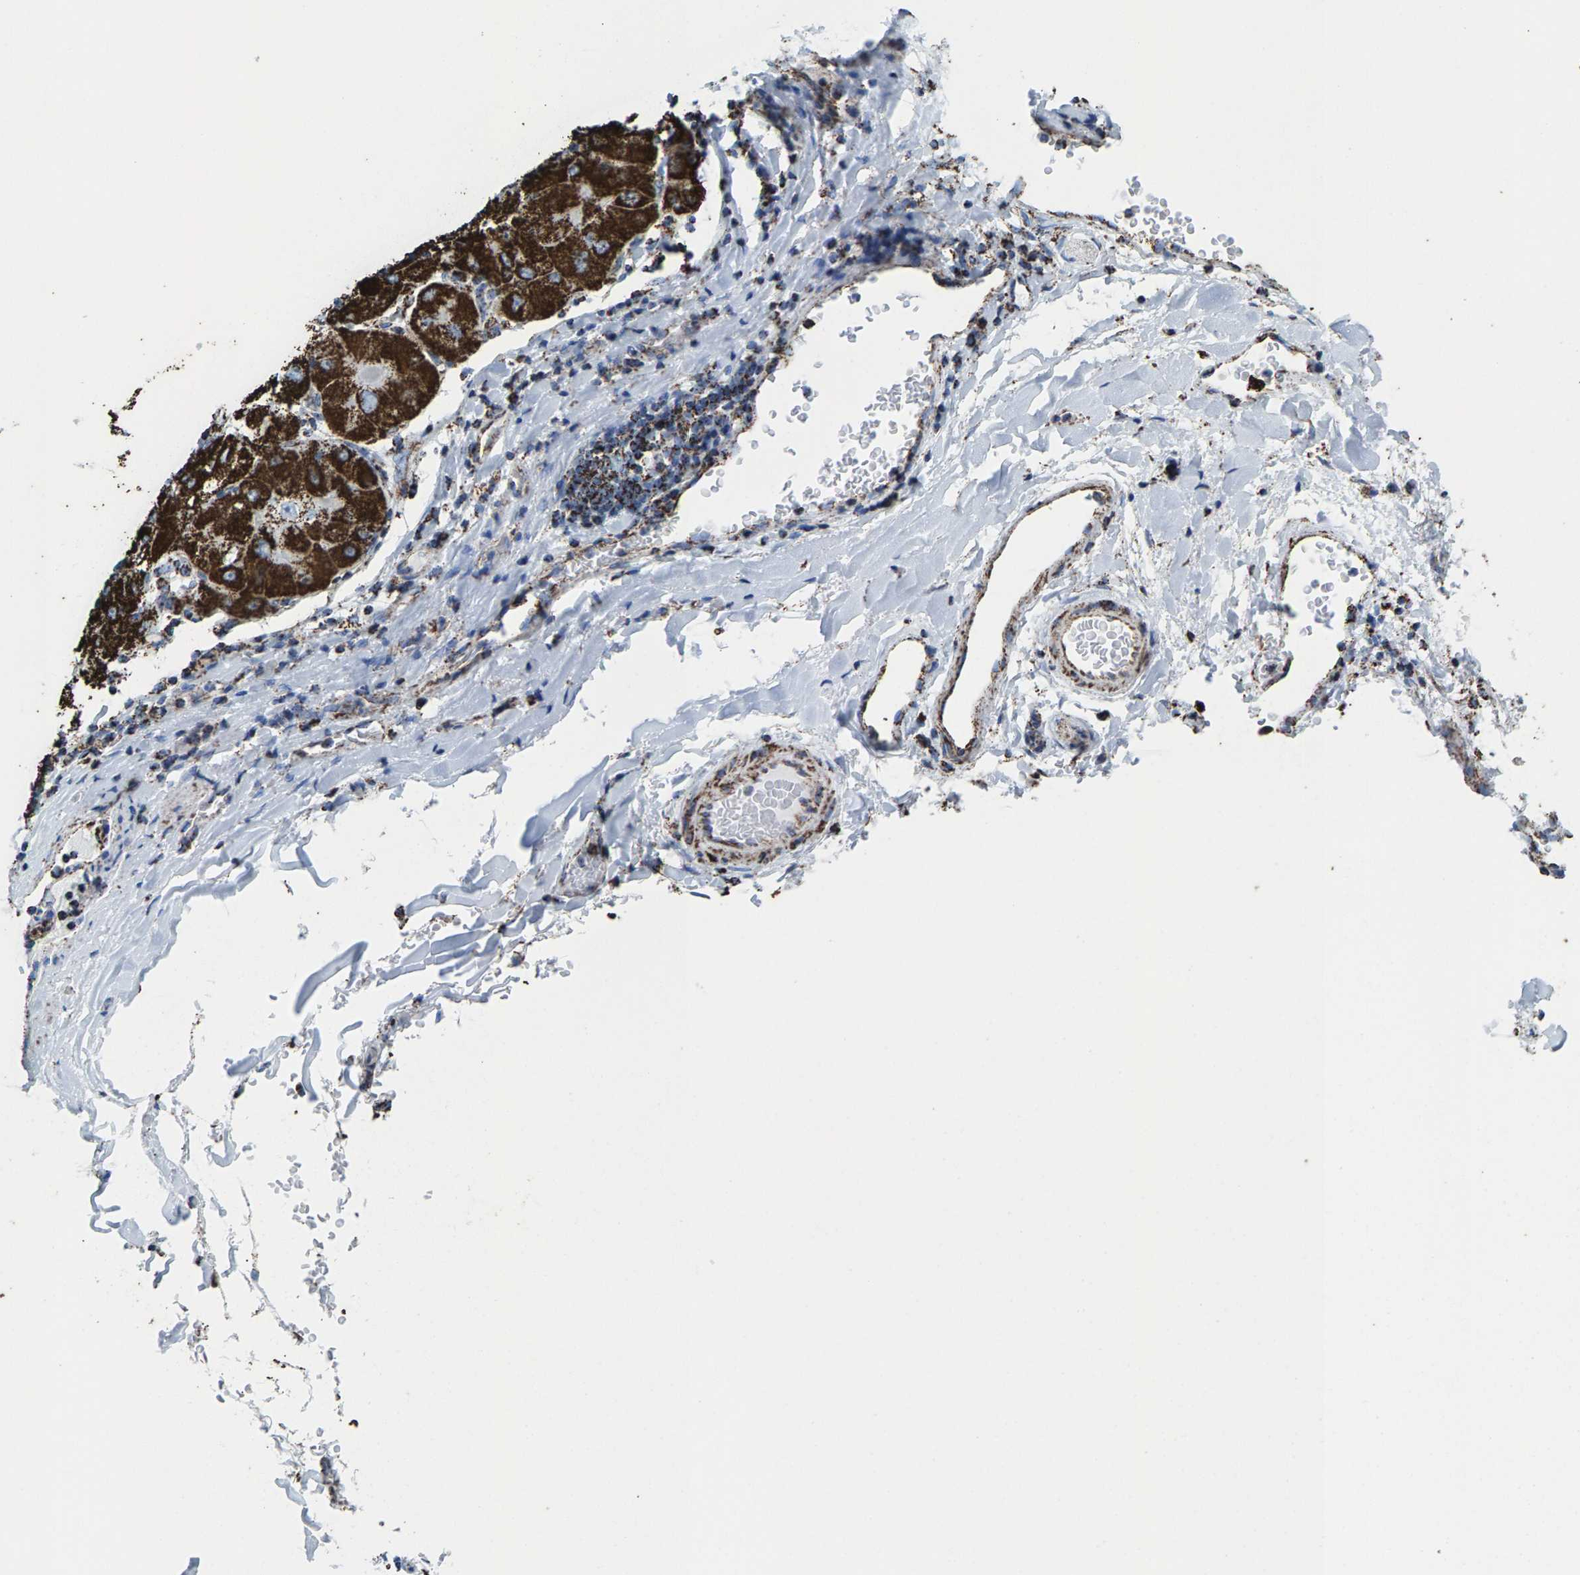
{"staining": {"intensity": "strong", "quantity": ">75%", "location": "cytoplasmic/membranous"}, "tissue": "liver cancer", "cell_type": "Tumor cells", "image_type": "cancer", "snomed": [{"axis": "morphology", "description": "Carcinoma, Hepatocellular, NOS"}, {"axis": "topography", "description": "Liver"}], "caption": "Approximately >75% of tumor cells in human liver cancer reveal strong cytoplasmic/membranous protein staining as visualized by brown immunohistochemical staining.", "gene": "ECHS1", "patient": {"sex": "male", "age": 80}}